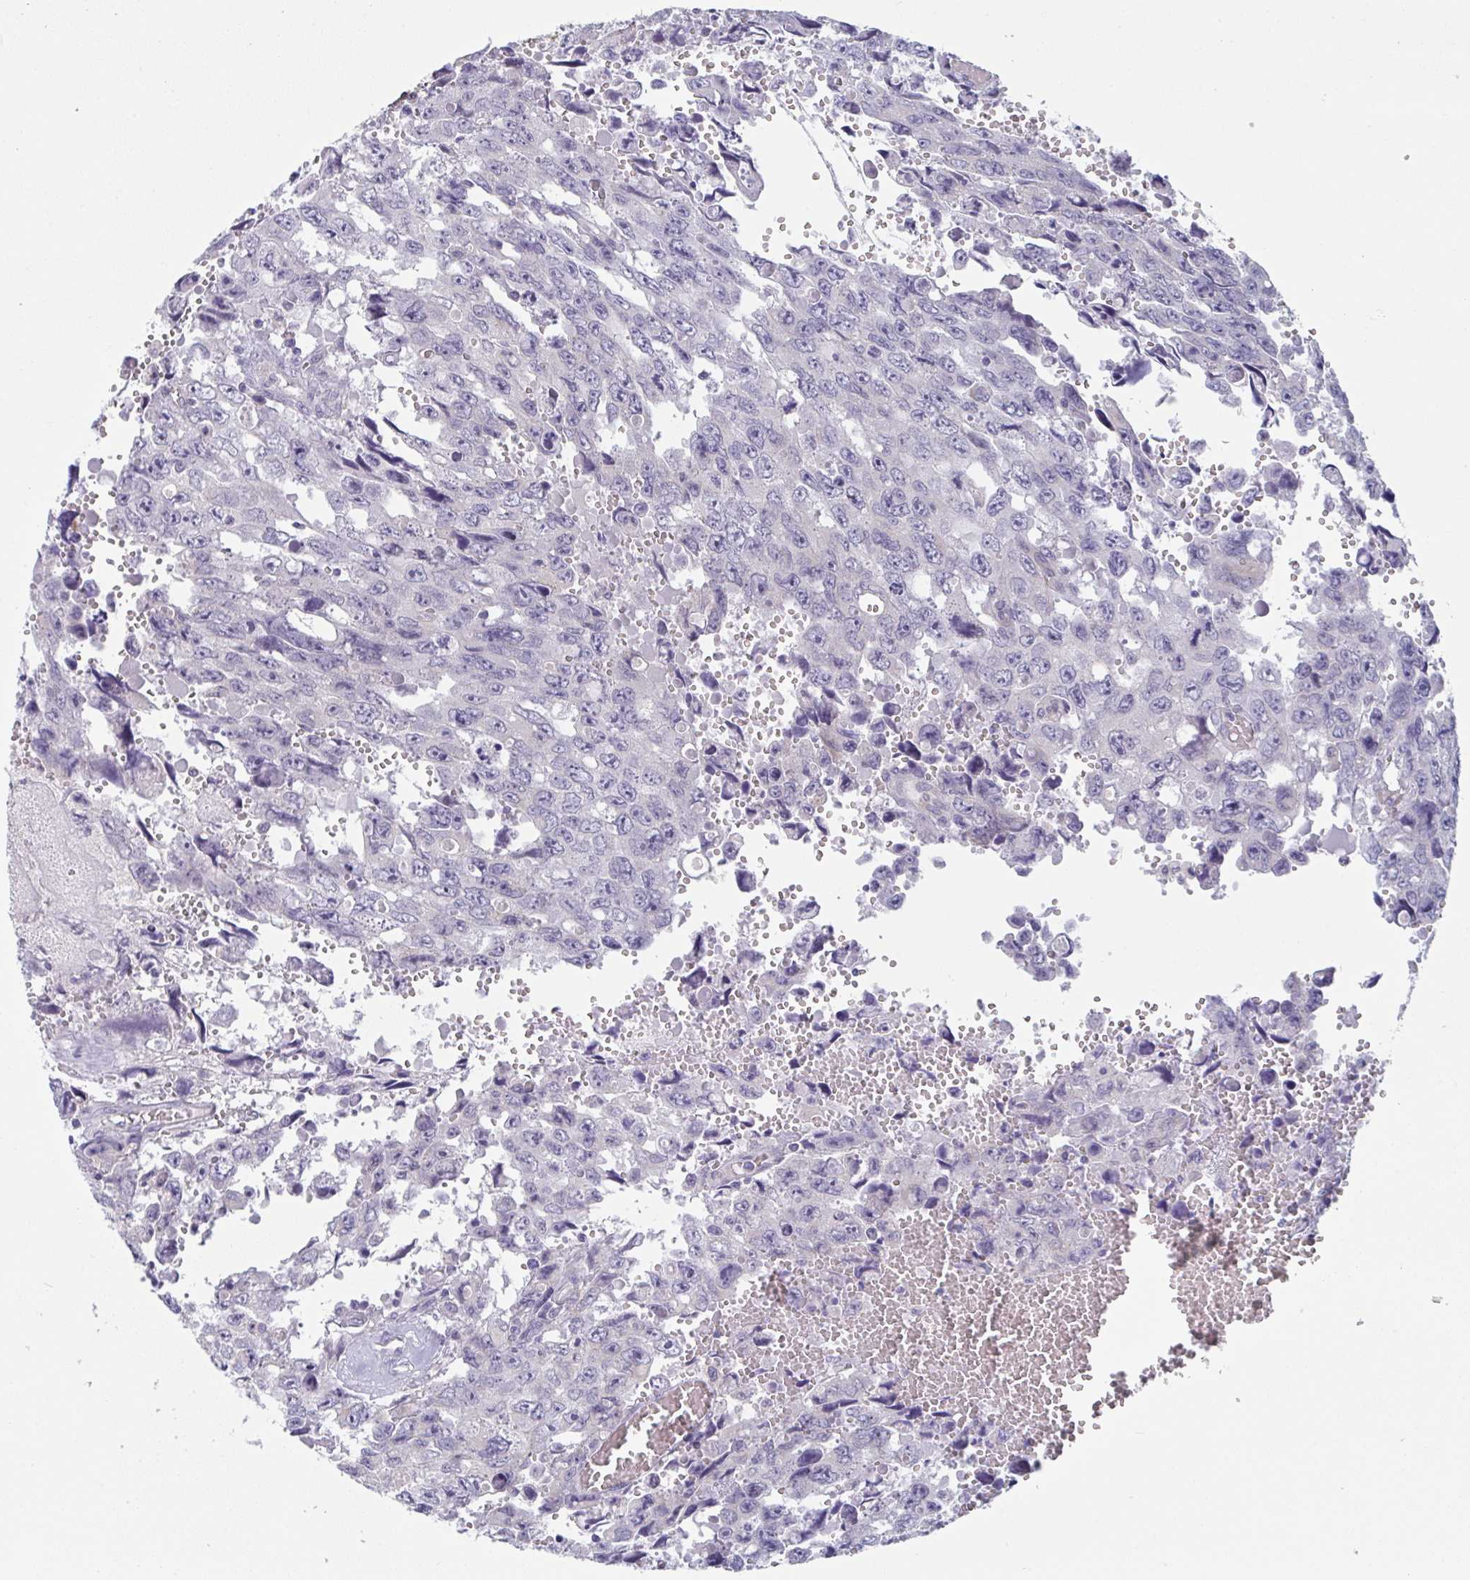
{"staining": {"intensity": "negative", "quantity": "none", "location": "none"}, "tissue": "testis cancer", "cell_type": "Tumor cells", "image_type": "cancer", "snomed": [{"axis": "morphology", "description": "Seminoma, NOS"}, {"axis": "topography", "description": "Testis"}], "caption": "Histopathology image shows no significant protein staining in tumor cells of testis cancer (seminoma). (Brightfield microscopy of DAB (3,3'-diaminobenzidine) immunohistochemistry (IHC) at high magnification).", "gene": "PTPRD", "patient": {"sex": "male", "age": 26}}